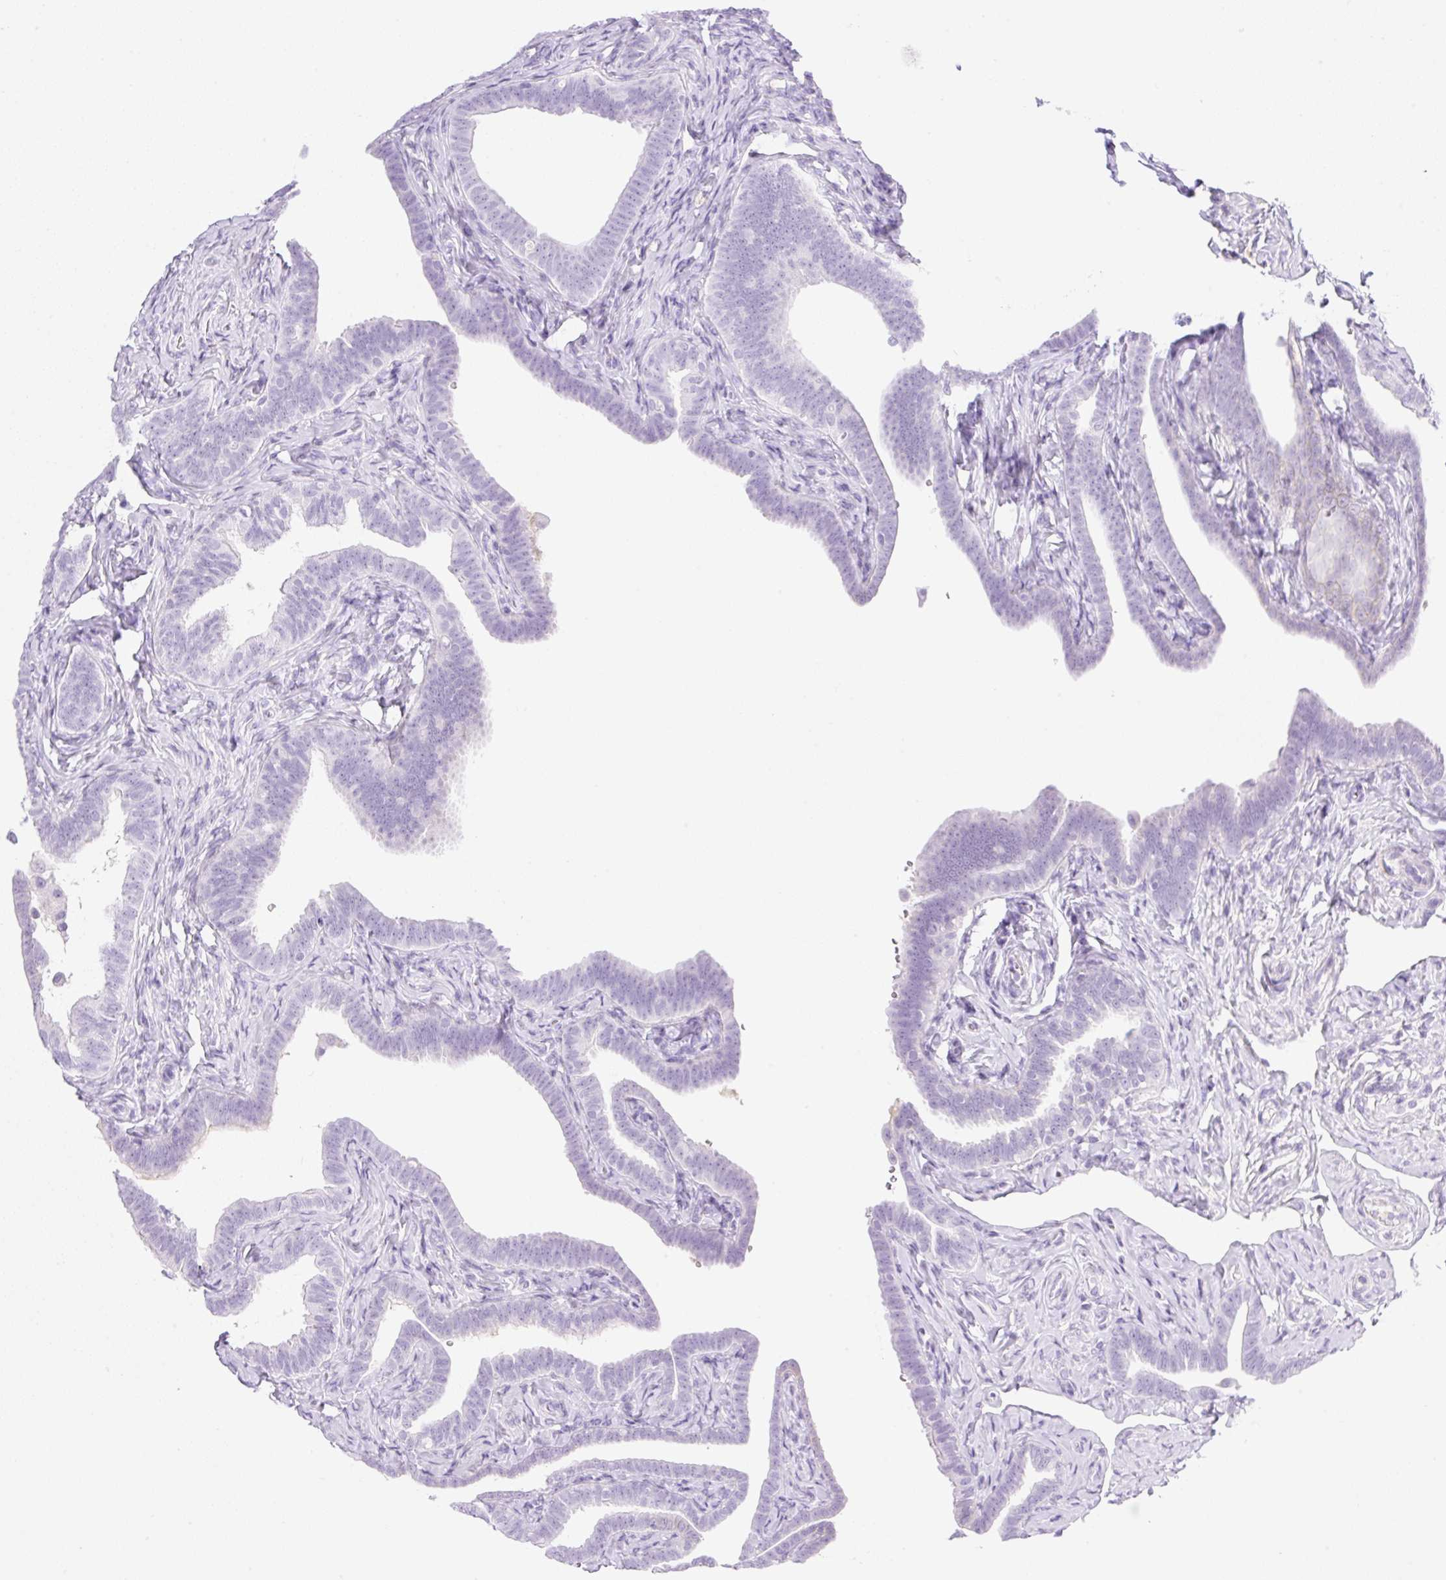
{"staining": {"intensity": "negative", "quantity": "none", "location": "none"}, "tissue": "fallopian tube", "cell_type": "Glandular cells", "image_type": "normal", "snomed": [{"axis": "morphology", "description": "Normal tissue, NOS"}, {"axis": "topography", "description": "Fallopian tube"}], "caption": "This photomicrograph is of benign fallopian tube stained with immunohistochemistry (IHC) to label a protein in brown with the nuclei are counter-stained blue. There is no positivity in glandular cells.", "gene": "PALM3", "patient": {"sex": "female", "age": 69}}